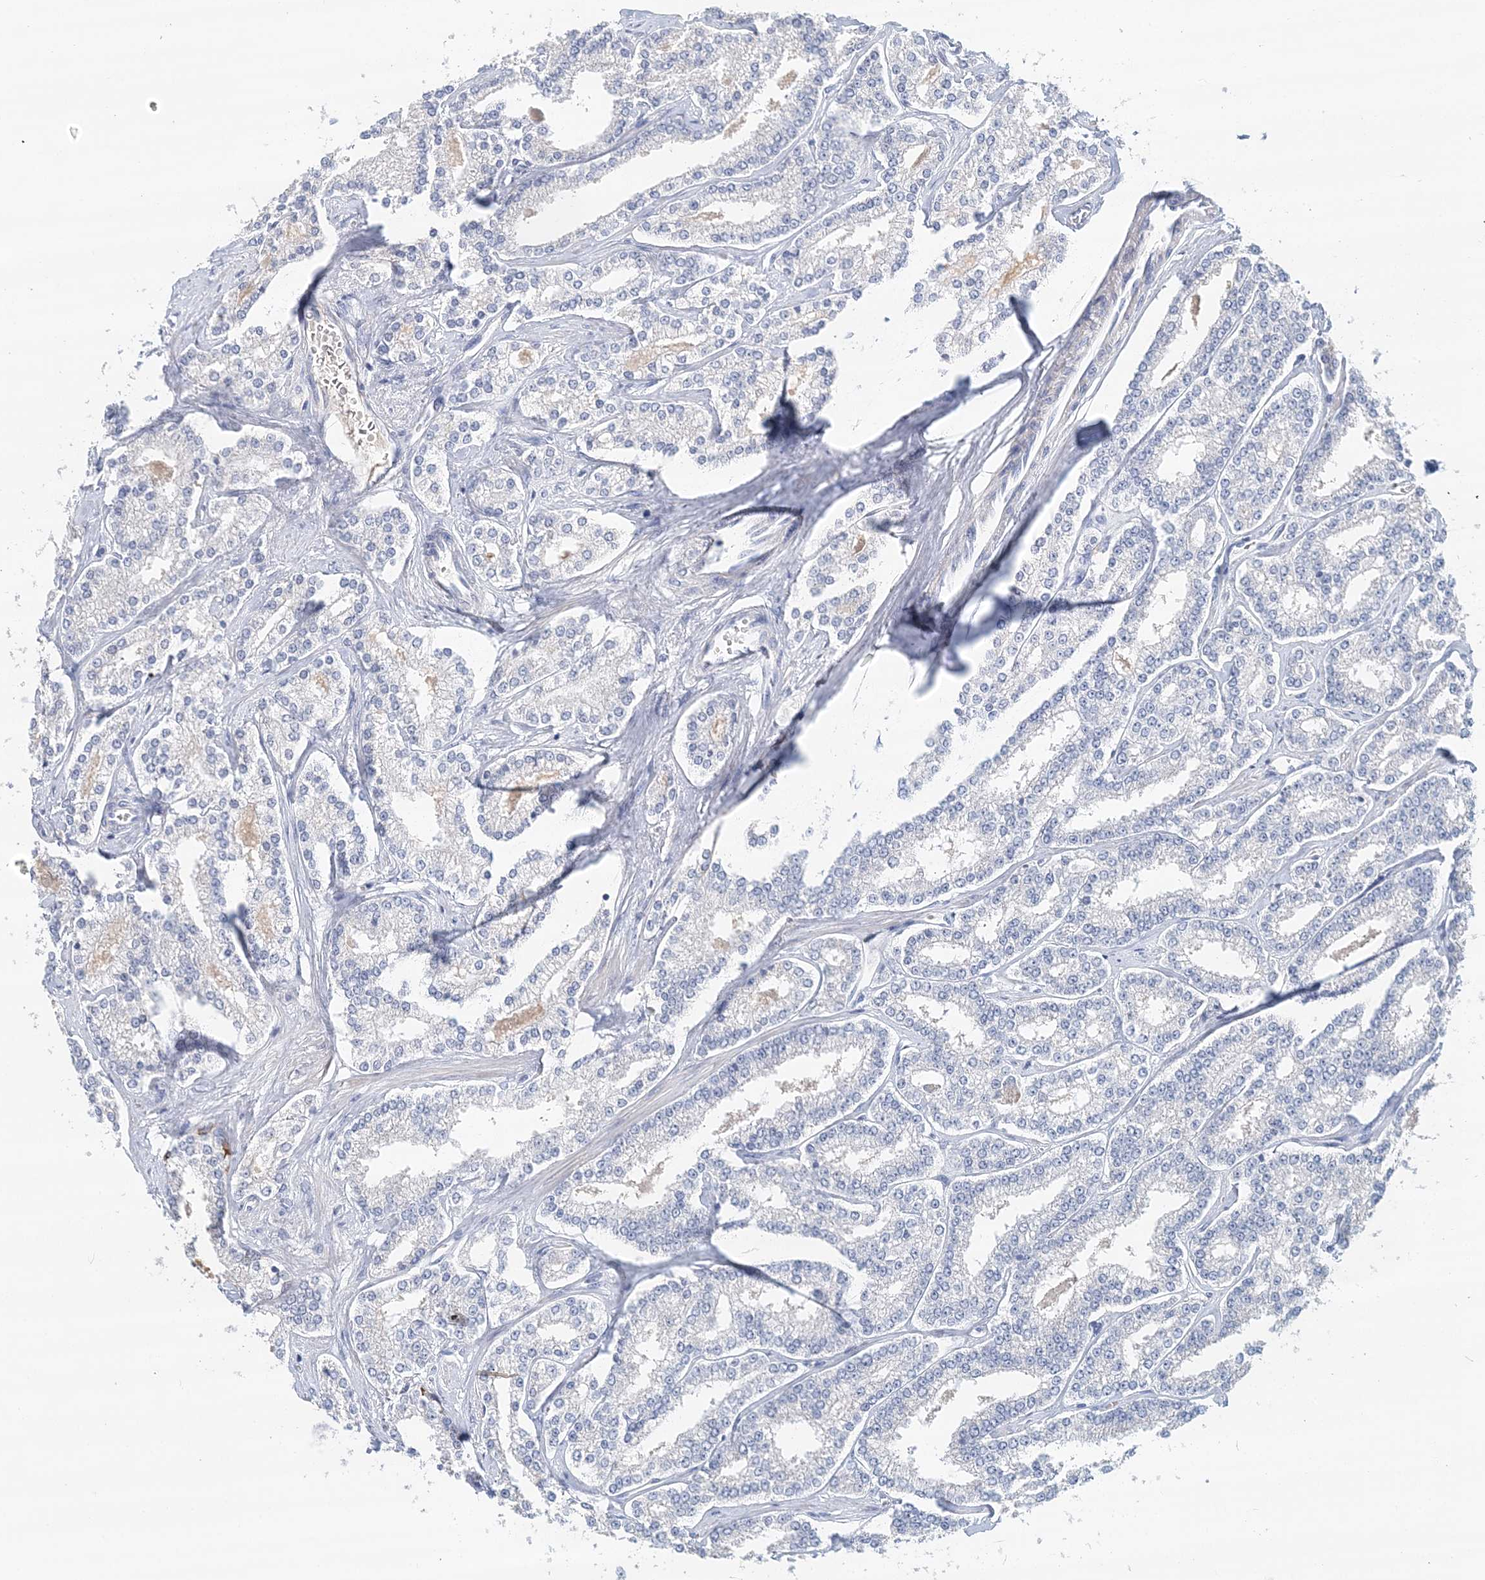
{"staining": {"intensity": "negative", "quantity": "none", "location": "none"}, "tissue": "prostate cancer", "cell_type": "Tumor cells", "image_type": "cancer", "snomed": [{"axis": "morphology", "description": "Normal tissue, NOS"}, {"axis": "morphology", "description": "Adenocarcinoma, High grade"}, {"axis": "topography", "description": "Prostate"}], "caption": "Tumor cells are negative for brown protein staining in adenocarcinoma (high-grade) (prostate).", "gene": "LRRIQ4", "patient": {"sex": "male", "age": 83}}